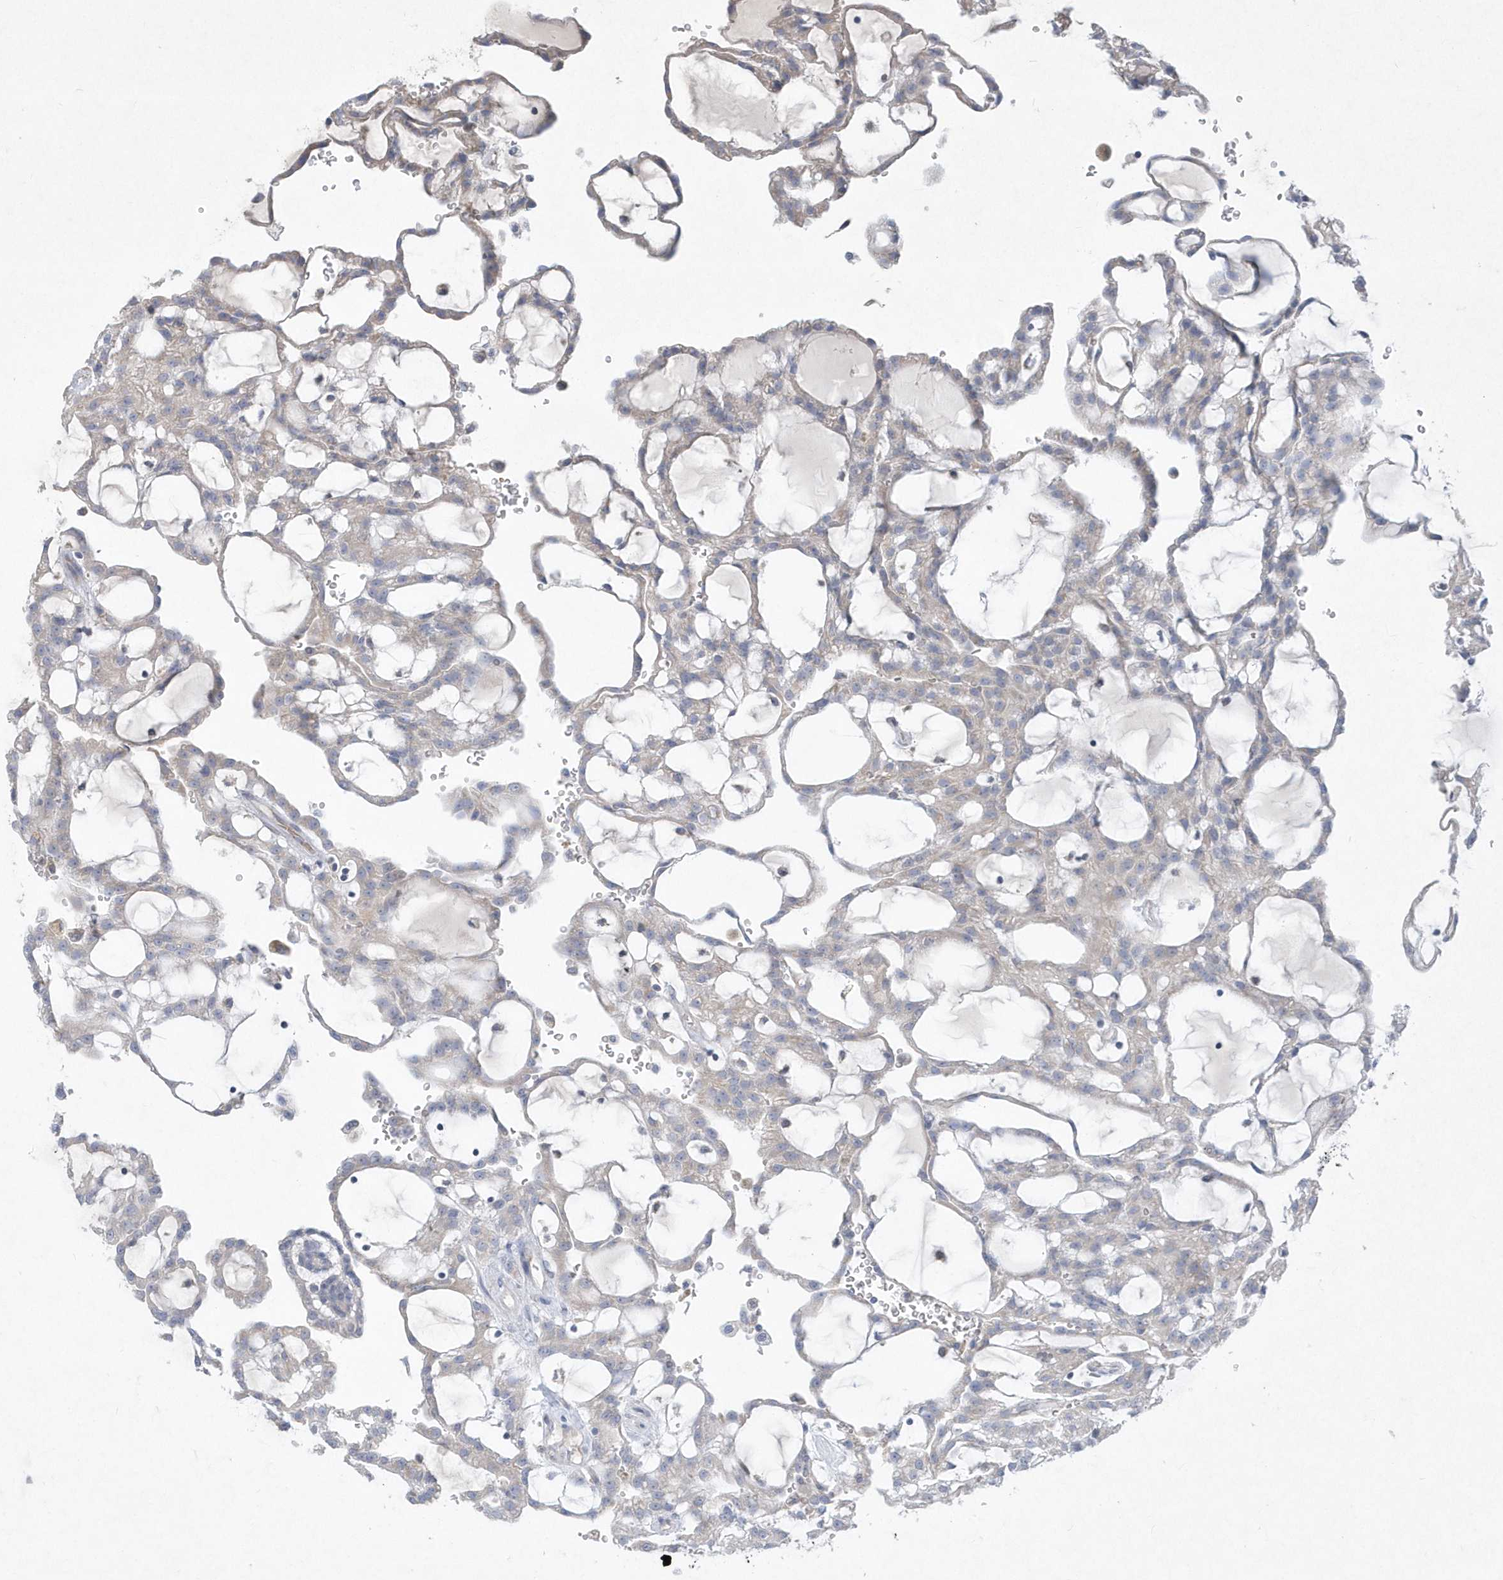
{"staining": {"intensity": "weak", "quantity": "<25%", "location": "cytoplasmic/membranous"}, "tissue": "renal cancer", "cell_type": "Tumor cells", "image_type": "cancer", "snomed": [{"axis": "morphology", "description": "Adenocarcinoma, NOS"}, {"axis": "topography", "description": "Kidney"}], "caption": "Immunohistochemical staining of human renal adenocarcinoma shows no significant expression in tumor cells.", "gene": "DGAT1", "patient": {"sex": "male", "age": 63}}